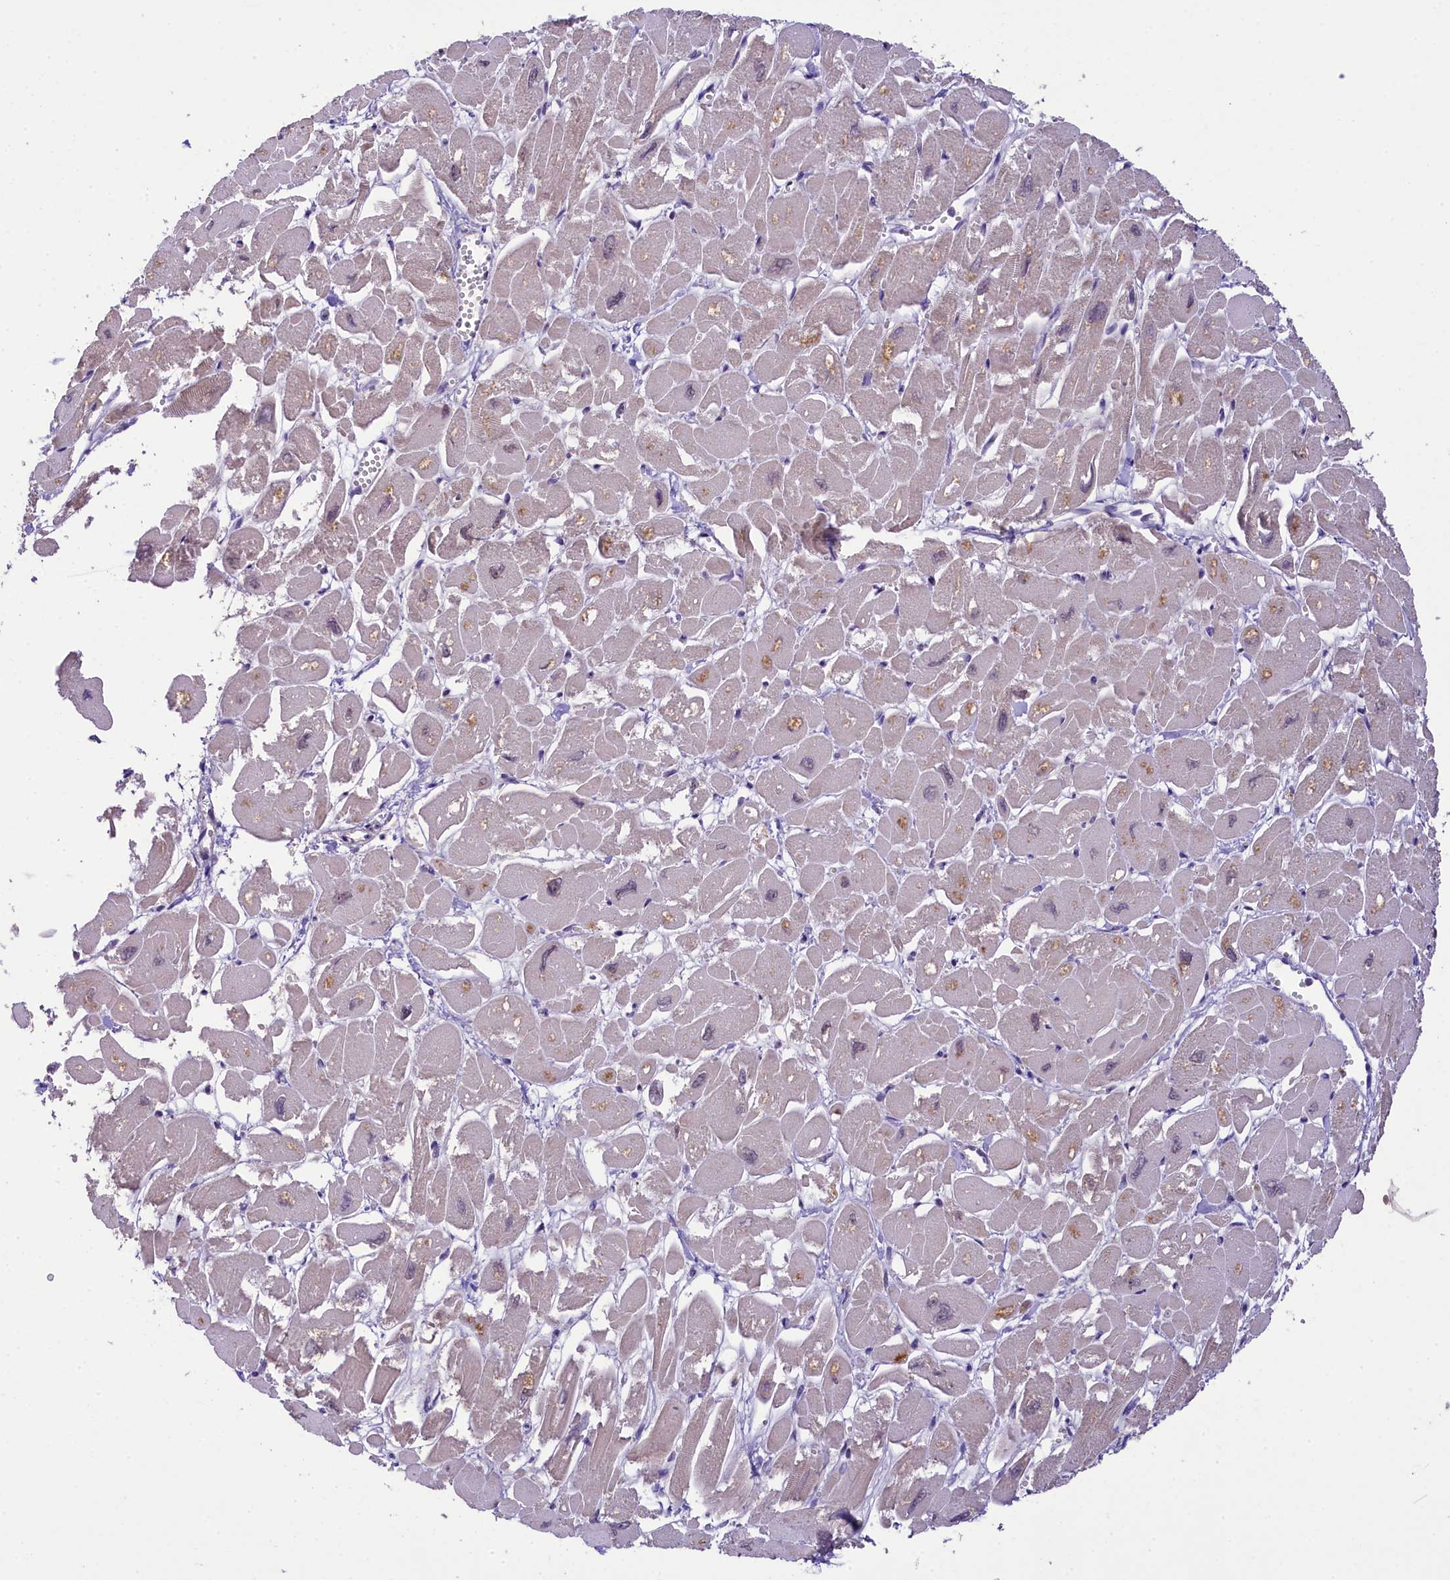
{"staining": {"intensity": "moderate", "quantity": "<25%", "location": "cytoplasmic/membranous,nuclear"}, "tissue": "heart muscle", "cell_type": "Cardiomyocytes", "image_type": "normal", "snomed": [{"axis": "morphology", "description": "Normal tissue, NOS"}, {"axis": "topography", "description": "Heart"}], "caption": "Protein staining of unremarkable heart muscle displays moderate cytoplasmic/membranous,nuclear staining in approximately <25% of cardiomyocytes. Immunohistochemistry stains the protein in brown and the nuclei are stained blue.", "gene": "PAF1", "patient": {"sex": "male", "age": 54}}